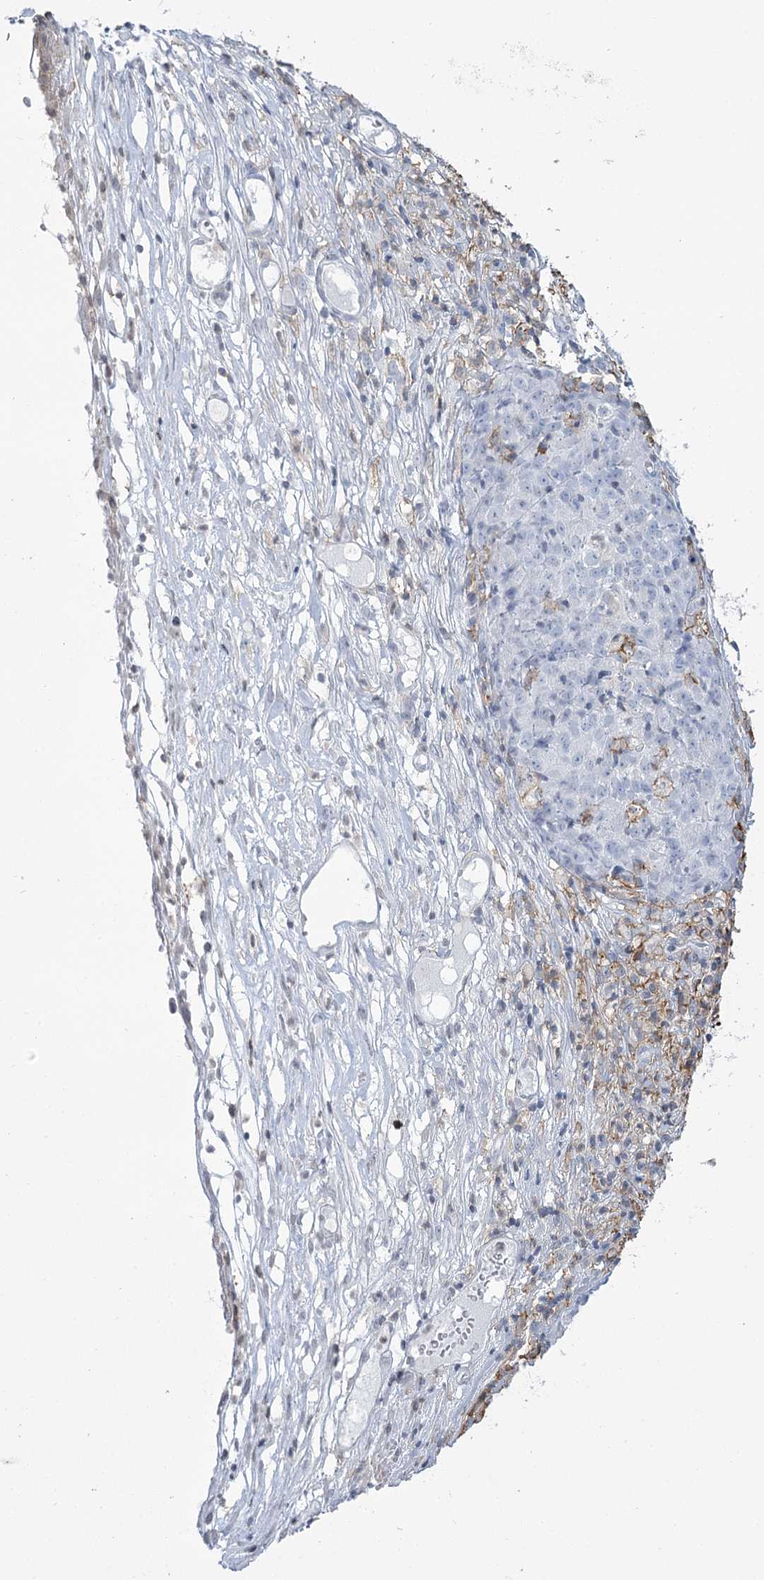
{"staining": {"intensity": "negative", "quantity": "none", "location": "none"}, "tissue": "ovarian cancer", "cell_type": "Tumor cells", "image_type": "cancer", "snomed": [{"axis": "morphology", "description": "Carcinoma, endometroid"}, {"axis": "topography", "description": "Ovary"}], "caption": "High magnification brightfield microscopy of ovarian cancer stained with DAB (brown) and counterstained with hematoxylin (blue): tumor cells show no significant staining. (DAB immunohistochemistry, high magnification).", "gene": "C11orf1", "patient": {"sex": "female", "age": 42}}